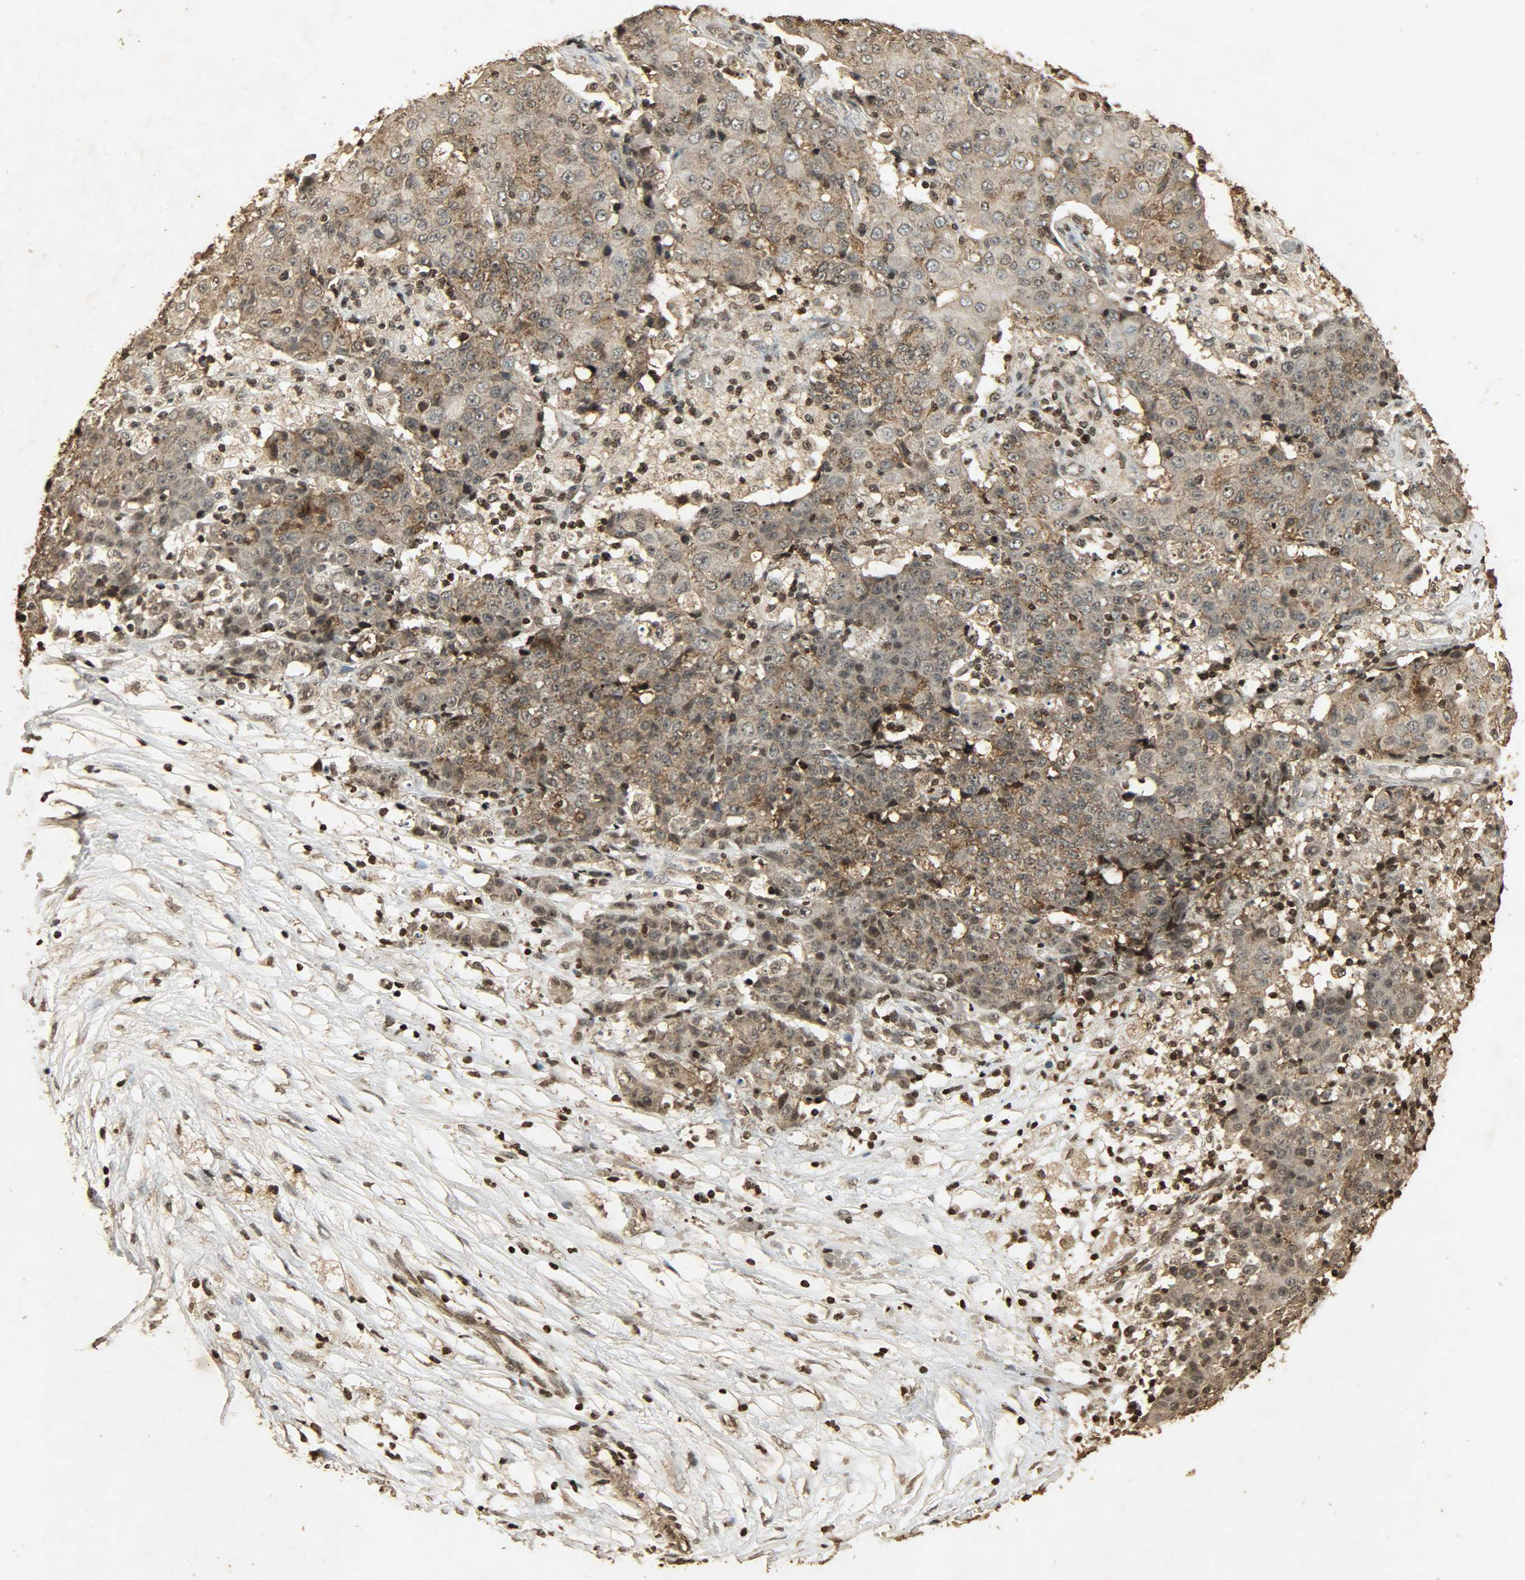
{"staining": {"intensity": "moderate", "quantity": ">75%", "location": "cytoplasmic/membranous,nuclear"}, "tissue": "ovarian cancer", "cell_type": "Tumor cells", "image_type": "cancer", "snomed": [{"axis": "morphology", "description": "Carcinoma, endometroid"}, {"axis": "topography", "description": "Ovary"}], "caption": "There is medium levels of moderate cytoplasmic/membranous and nuclear expression in tumor cells of endometroid carcinoma (ovarian), as demonstrated by immunohistochemical staining (brown color).", "gene": "PPP3R1", "patient": {"sex": "female", "age": 42}}